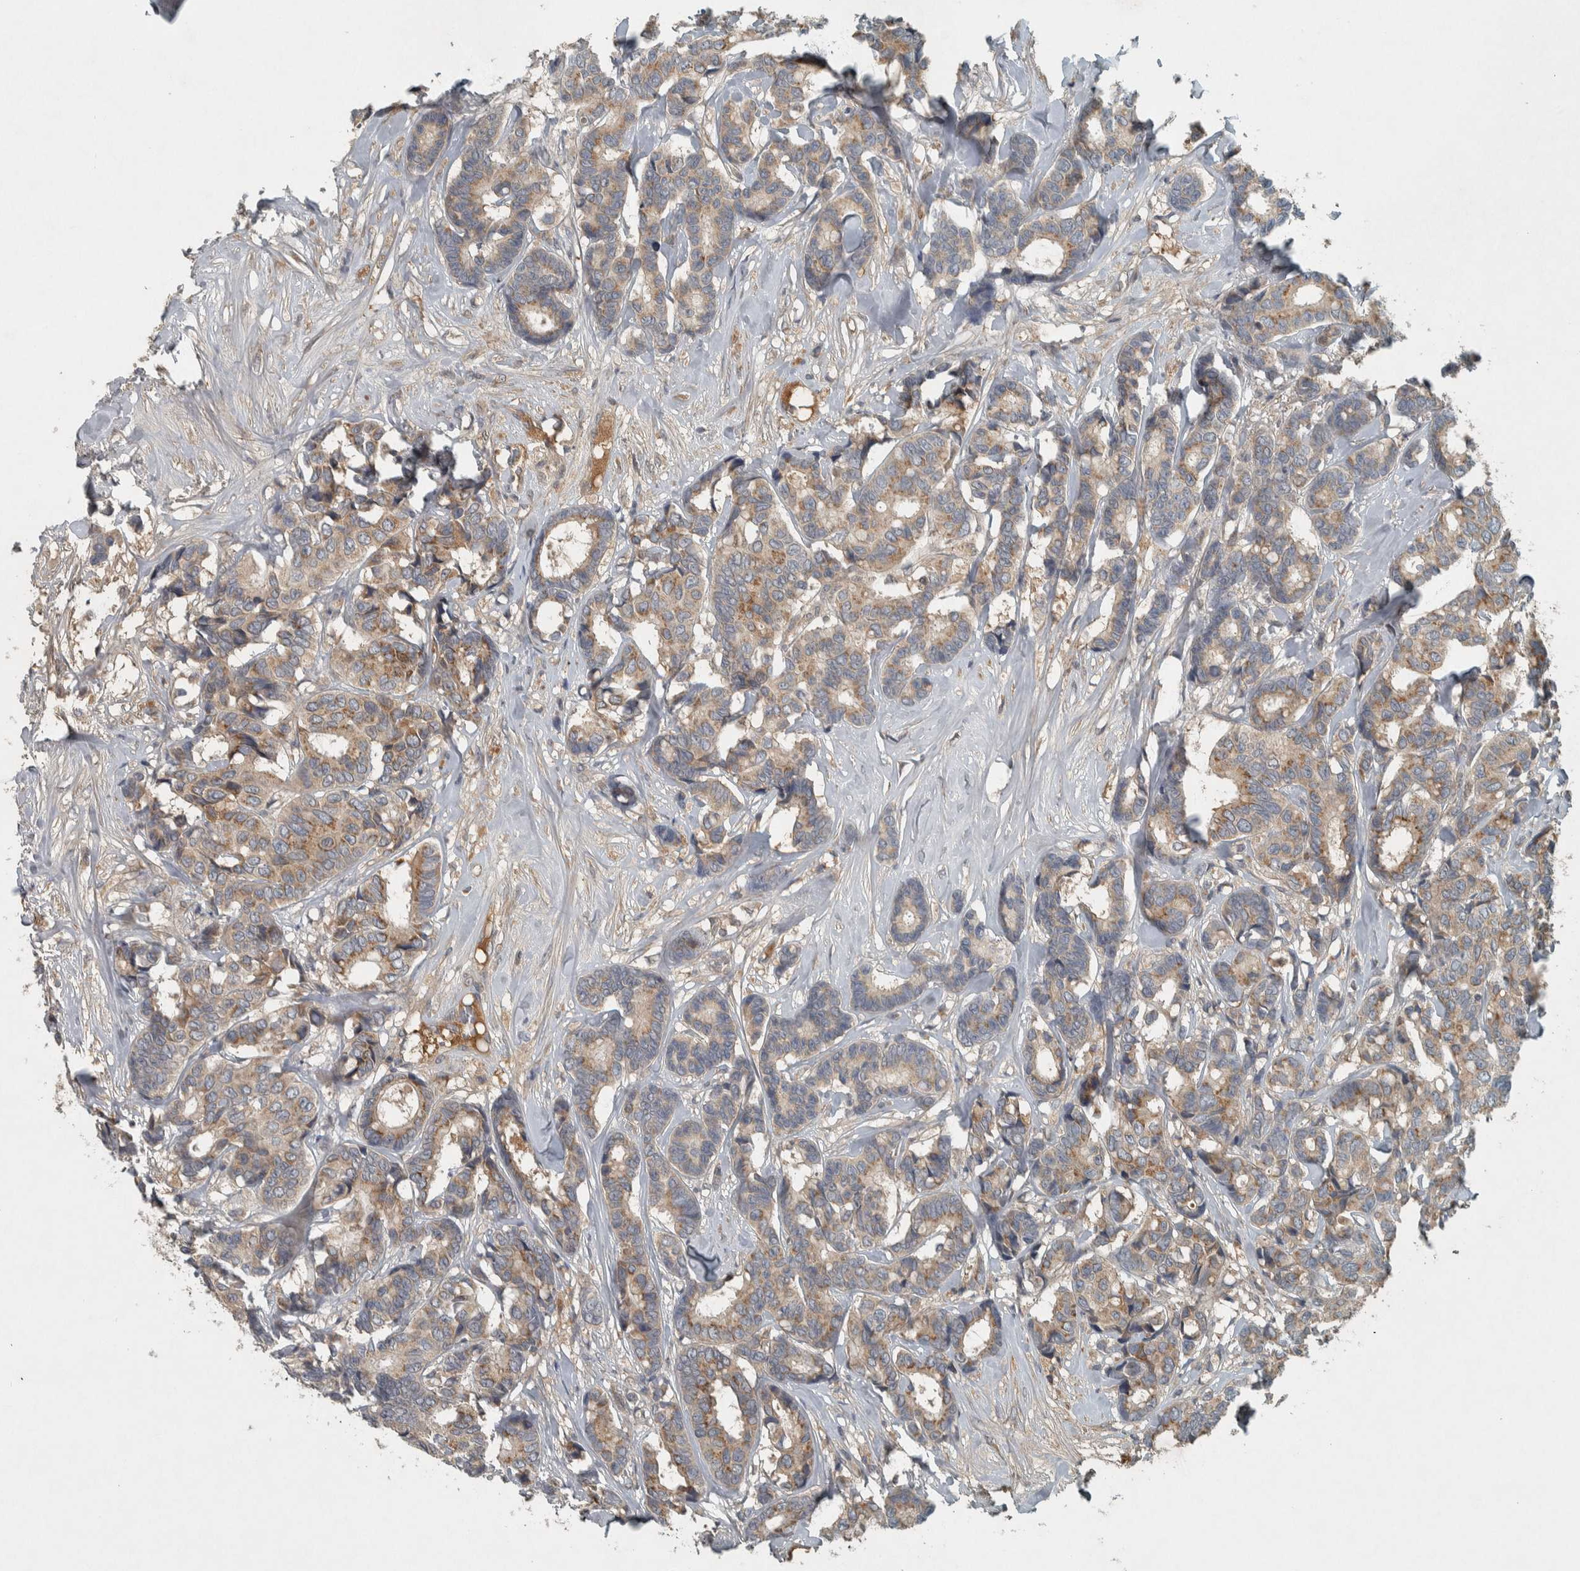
{"staining": {"intensity": "moderate", "quantity": "25%-75%", "location": "cytoplasmic/membranous"}, "tissue": "breast cancer", "cell_type": "Tumor cells", "image_type": "cancer", "snomed": [{"axis": "morphology", "description": "Duct carcinoma"}, {"axis": "topography", "description": "Breast"}], "caption": "This is a micrograph of immunohistochemistry (IHC) staining of breast infiltrating ductal carcinoma, which shows moderate positivity in the cytoplasmic/membranous of tumor cells.", "gene": "CLCN2", "patient": {"sex": "female", "age": 87}}